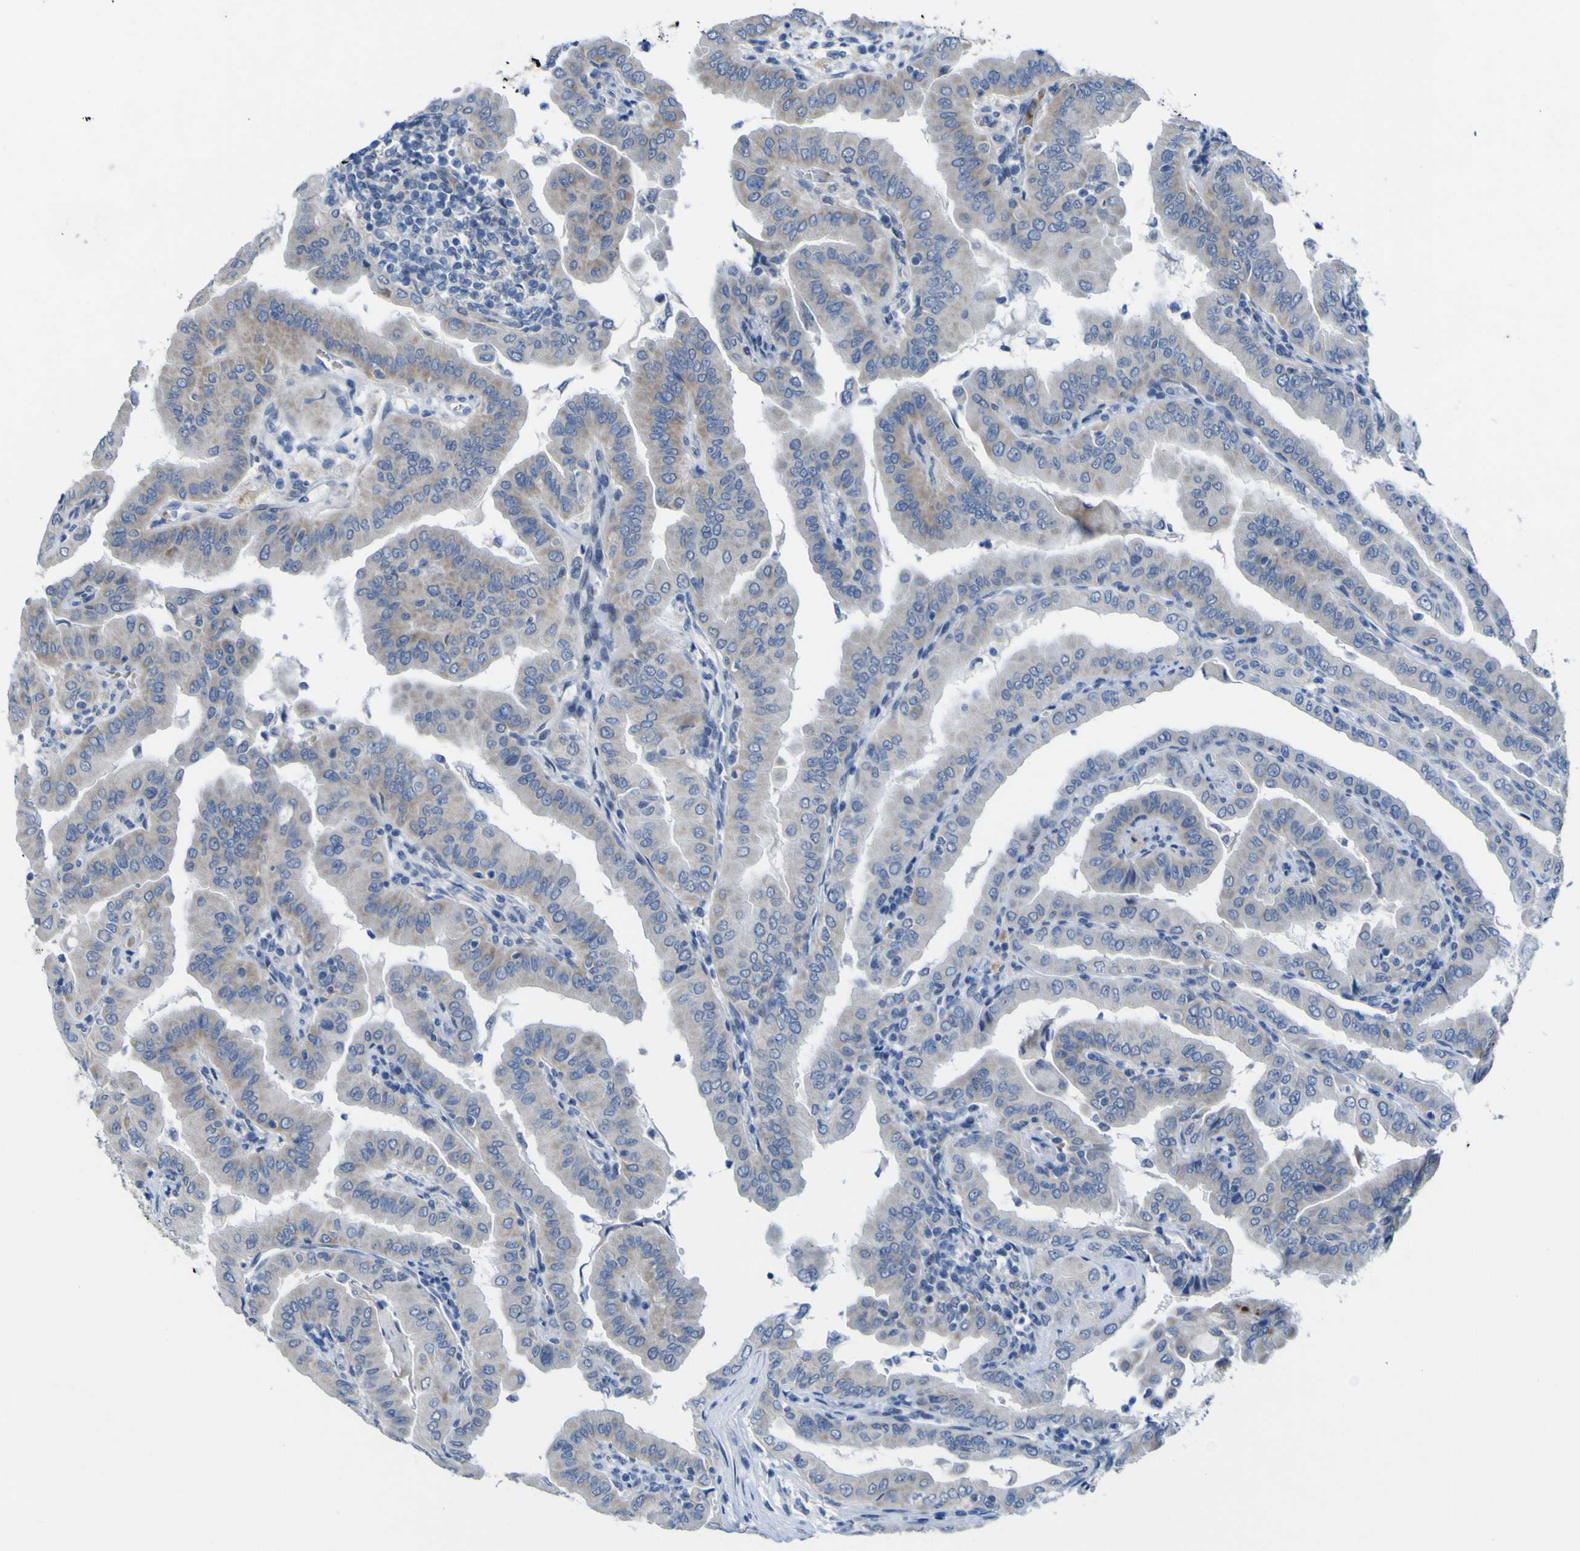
{"staining": {"intensity": "weak", "quantity": "<25%", "location": "cytoplasmic/membranous"}, "tissue": "thyroid cancer", "cell_type": "Tumor cells", "image_type": "cancer", "snomed": [{"axis": "morphology", "description": "Papillary adenocarcinoma, NOS"}, {"axis": "topography", "description": "Thyroid gland"}], "caption": "IHC image of neoplastic tissue: thyroid cancer stained with DAB (3,3'-diaminobenzidine) displays no significant protein positivity in tumor cells.", "gene": "NAV1", "patient": {"sex": "male", "age": 33}}